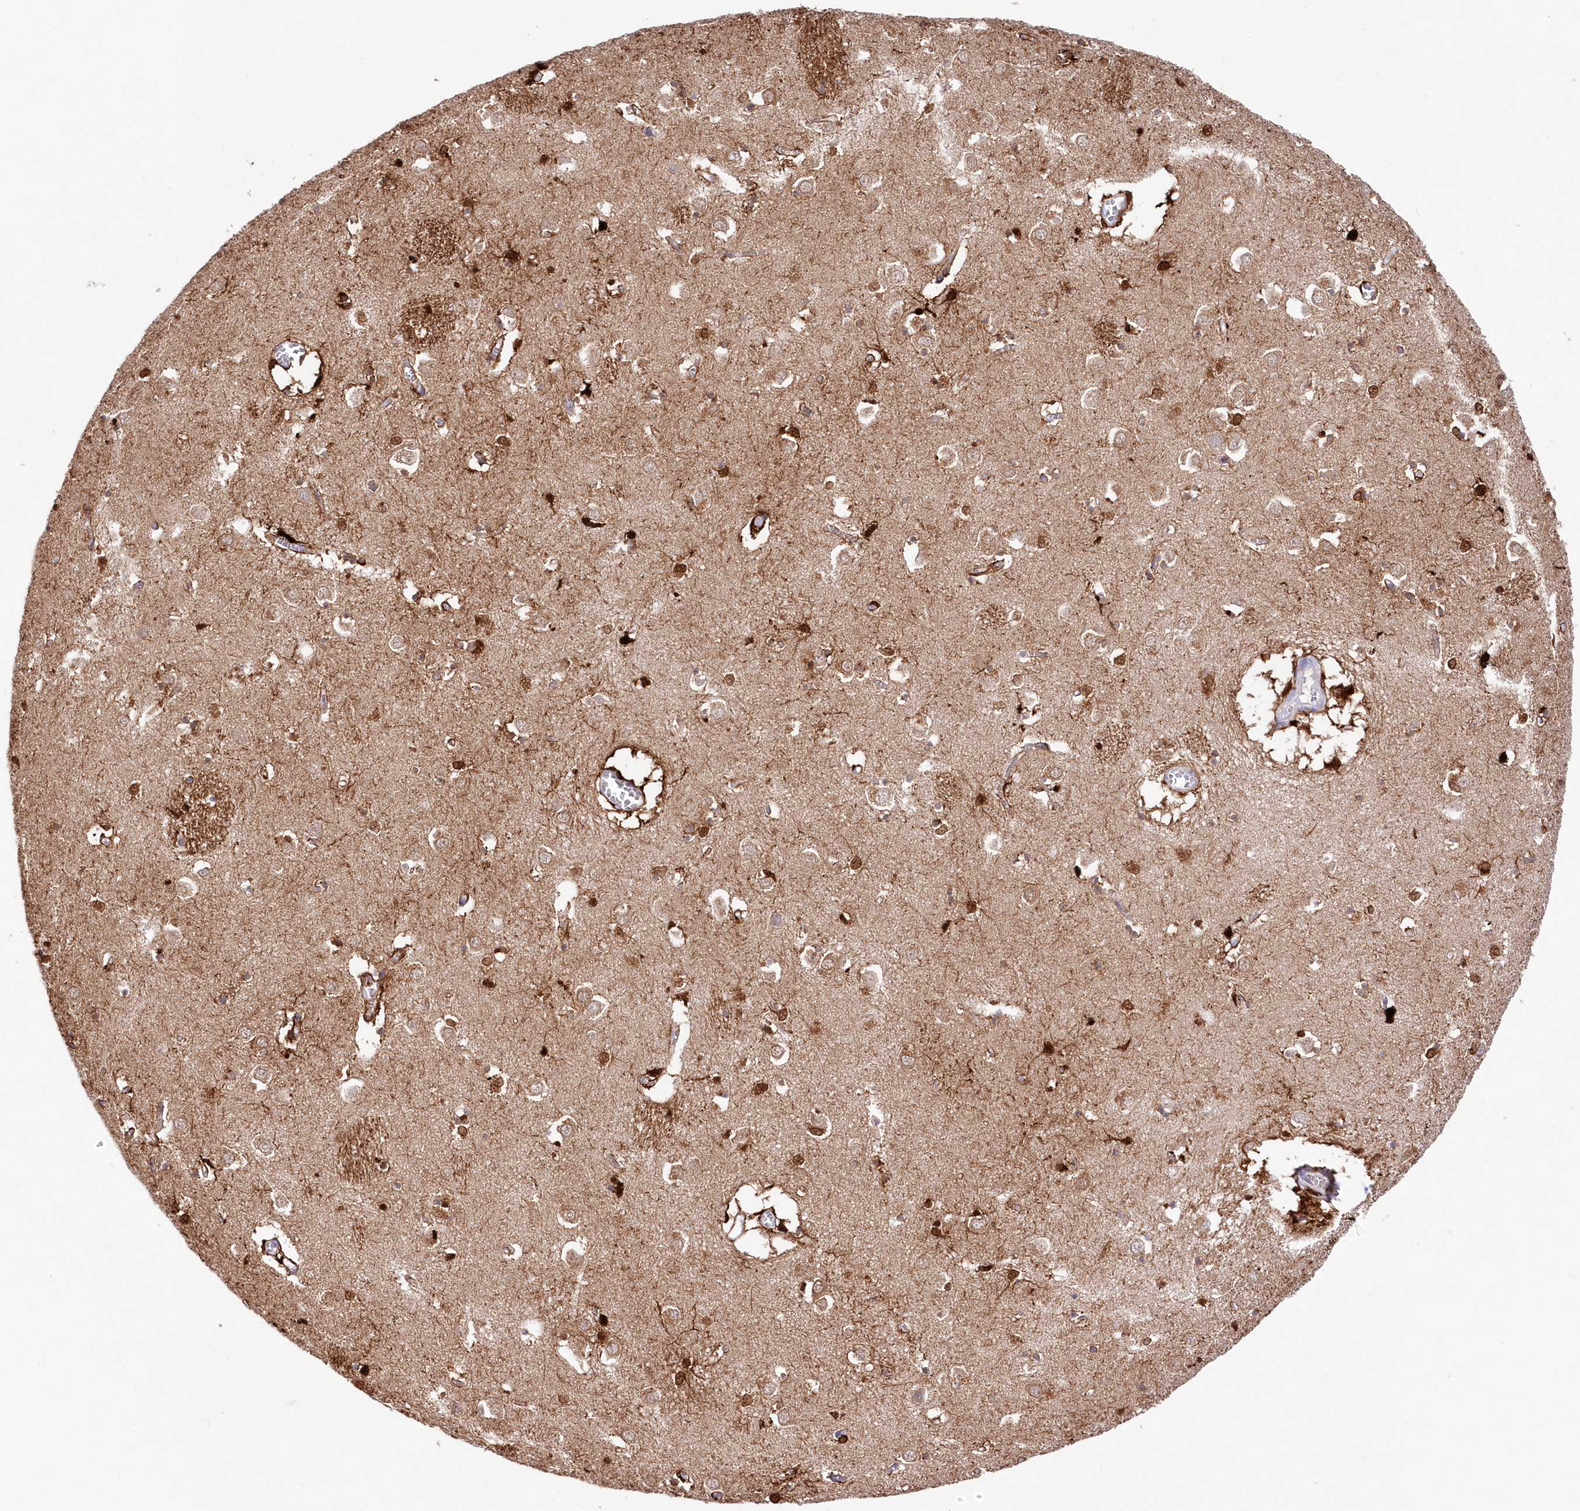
{"staining": {"intensity": "moderate", "quantity": "25%-75%", "location": "cytoplasmic/membranous,nuclear"}, "tissue": "caudate", "cell_type": "Glial cells", "image_type": "normal", "snomed": [{"axis": "morphology", "description": "Normal tissue, NOS"}, {"axis": "topography", "description": "Lateral ventricle wall"}], "caption": "About 25%-75% of glial cells in normal caudate demonstrate moderate cytoplasmic/membranous,nuclear protein positivity as visualized by brown immunohistochemical staining.", "gene": "DNAJC19", "patient": {"sex": "male", "age": 70}}